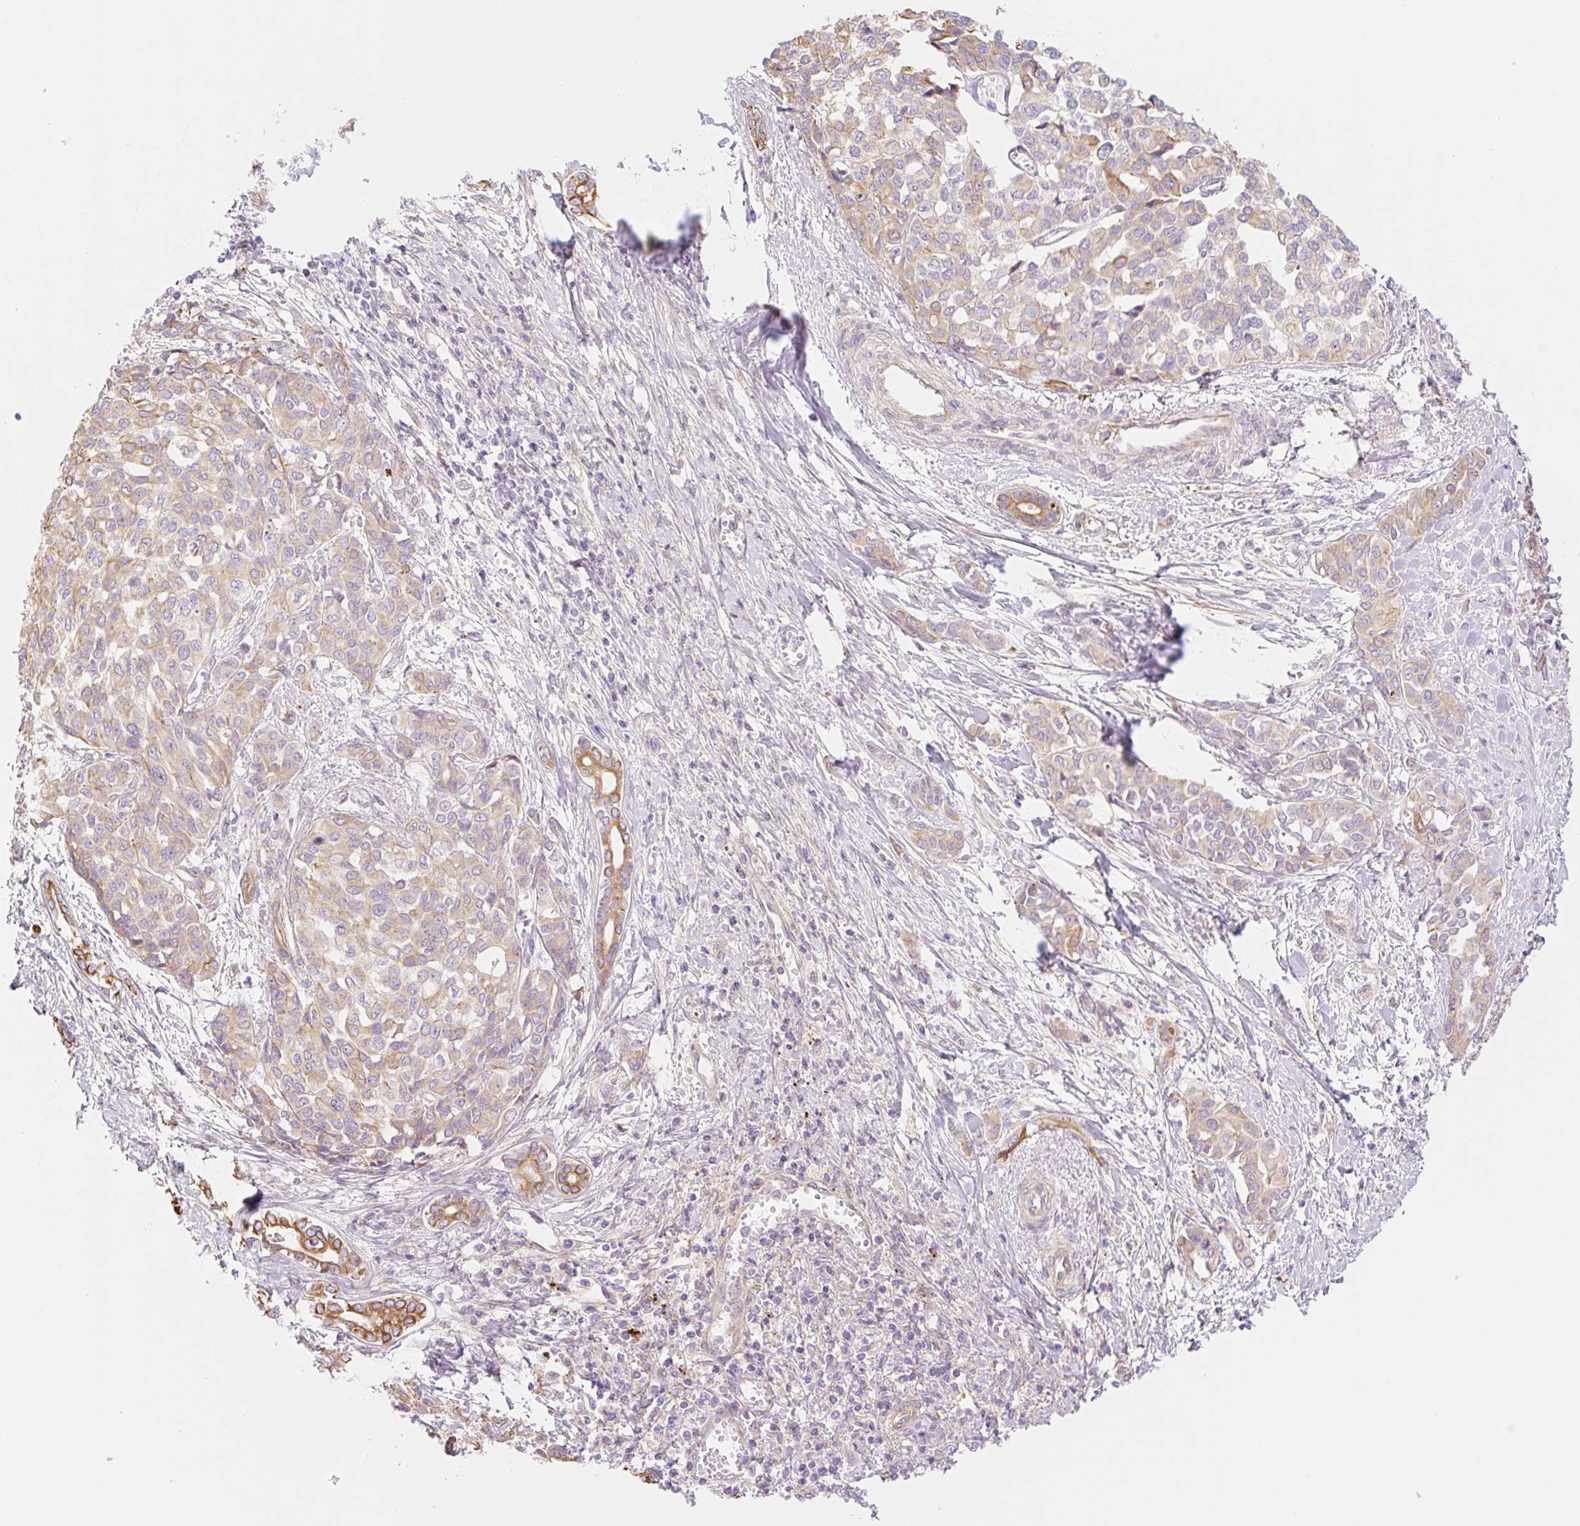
{"staining": {"intensity": "weak", "quantity": "25%-75%", "location": "cytoplasmic/membranous"}, "tissue": "liver cancer", "cell_type": "Tumor cells", "image_type": "cancer", "snomed": [{"axis": "morphology", "description": "Cholangiocarcinoma"}, {"axis": "topography", "description": "Liver"}], "caption": "High-power microscopy captured an IHC micrograph of liver cancer, revealing weak cytoplasmic/membranous expression in about 25%-75% of tumor cells. (DAB = brown stain, brightfield microscopy at high magnification).", "gene": "NLRP5", "patient": {"sex": "female", "age": 77}}